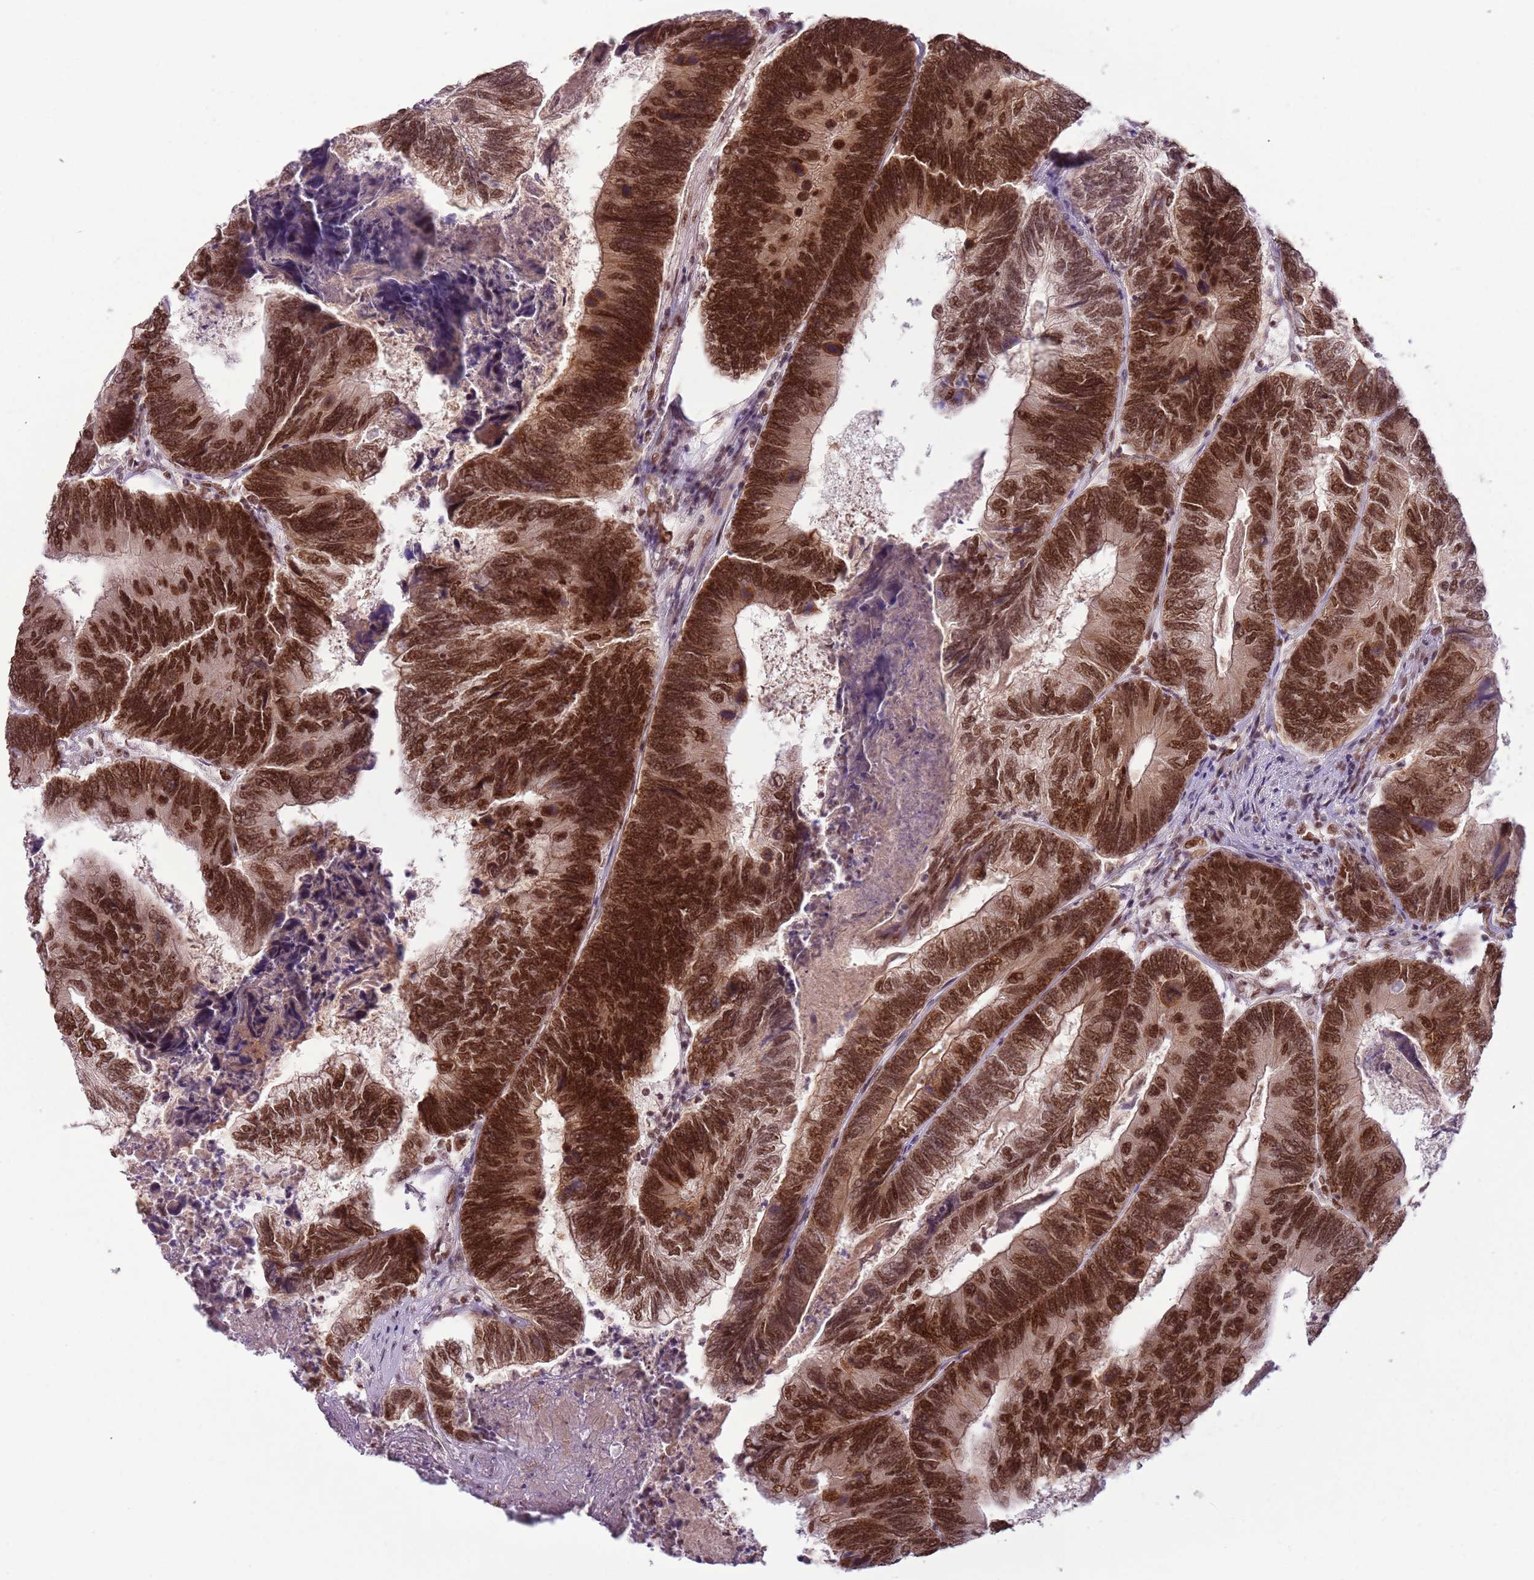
{"staining": {"intensity": "strong", "quantity": ">75%", "location": "nuclear"}, "tissue": "colorectal cancer", "cell_type": "Tumor cells", "image_type": "cancer", "snomed": [{"axis": "morphology", "description": "Adenocarcinoma, NOS"}, {"axis": "topography", "description": "Colon"}], "caption": "Approximately >75% of tumor cells in human adenocarcinoma (colorectal) display strong nuclear protein expression as visualized by brown immunohistochemical staining.", "gene": "FAM120AOS", "patient": {"sex": "female", "age": 67}}